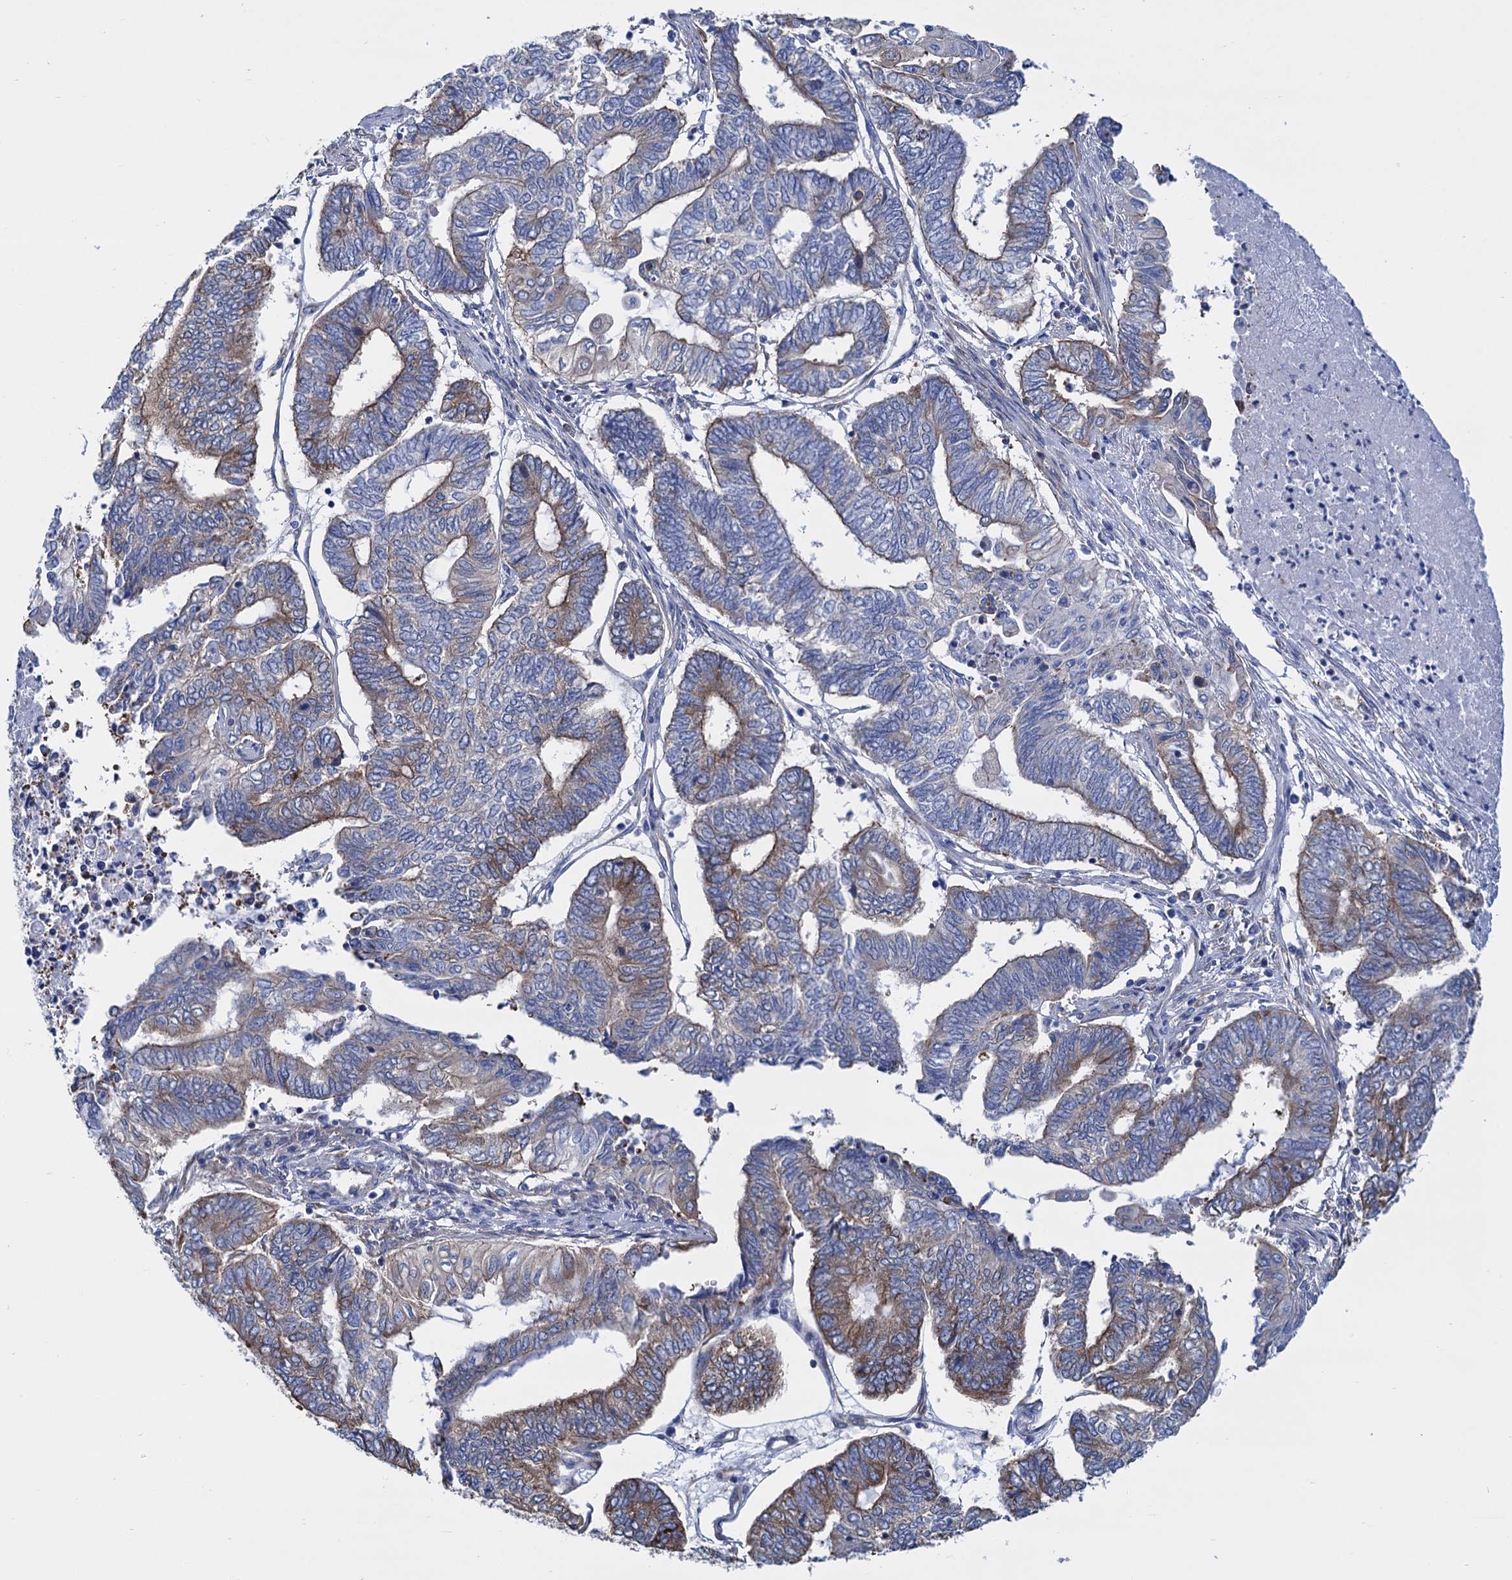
{"staining": {"intensity": "weak", "quantity": "<25%", "location": "cytoplasmic/membranous"}, "tissue": "endometrial cancer", "cell_type": "Tumor cells", "image_type": "cancer", "snomed": [{"axis": "morphology", "description": "Adenocarcinoma, NOS"}, {"axis": "topography", "description": "Uterus"}, {"axis": "topography", "description": "Endometrium"}], "caption": "This photomicrograph is of endometrial adenocarcinoma stained with IHC to label a protein in brown with the nuclei are counter-stained blue. There is no positivity in tumor cells.", "gene": "SLC12A7", "patient": {"sex": "female", "age": 70}}